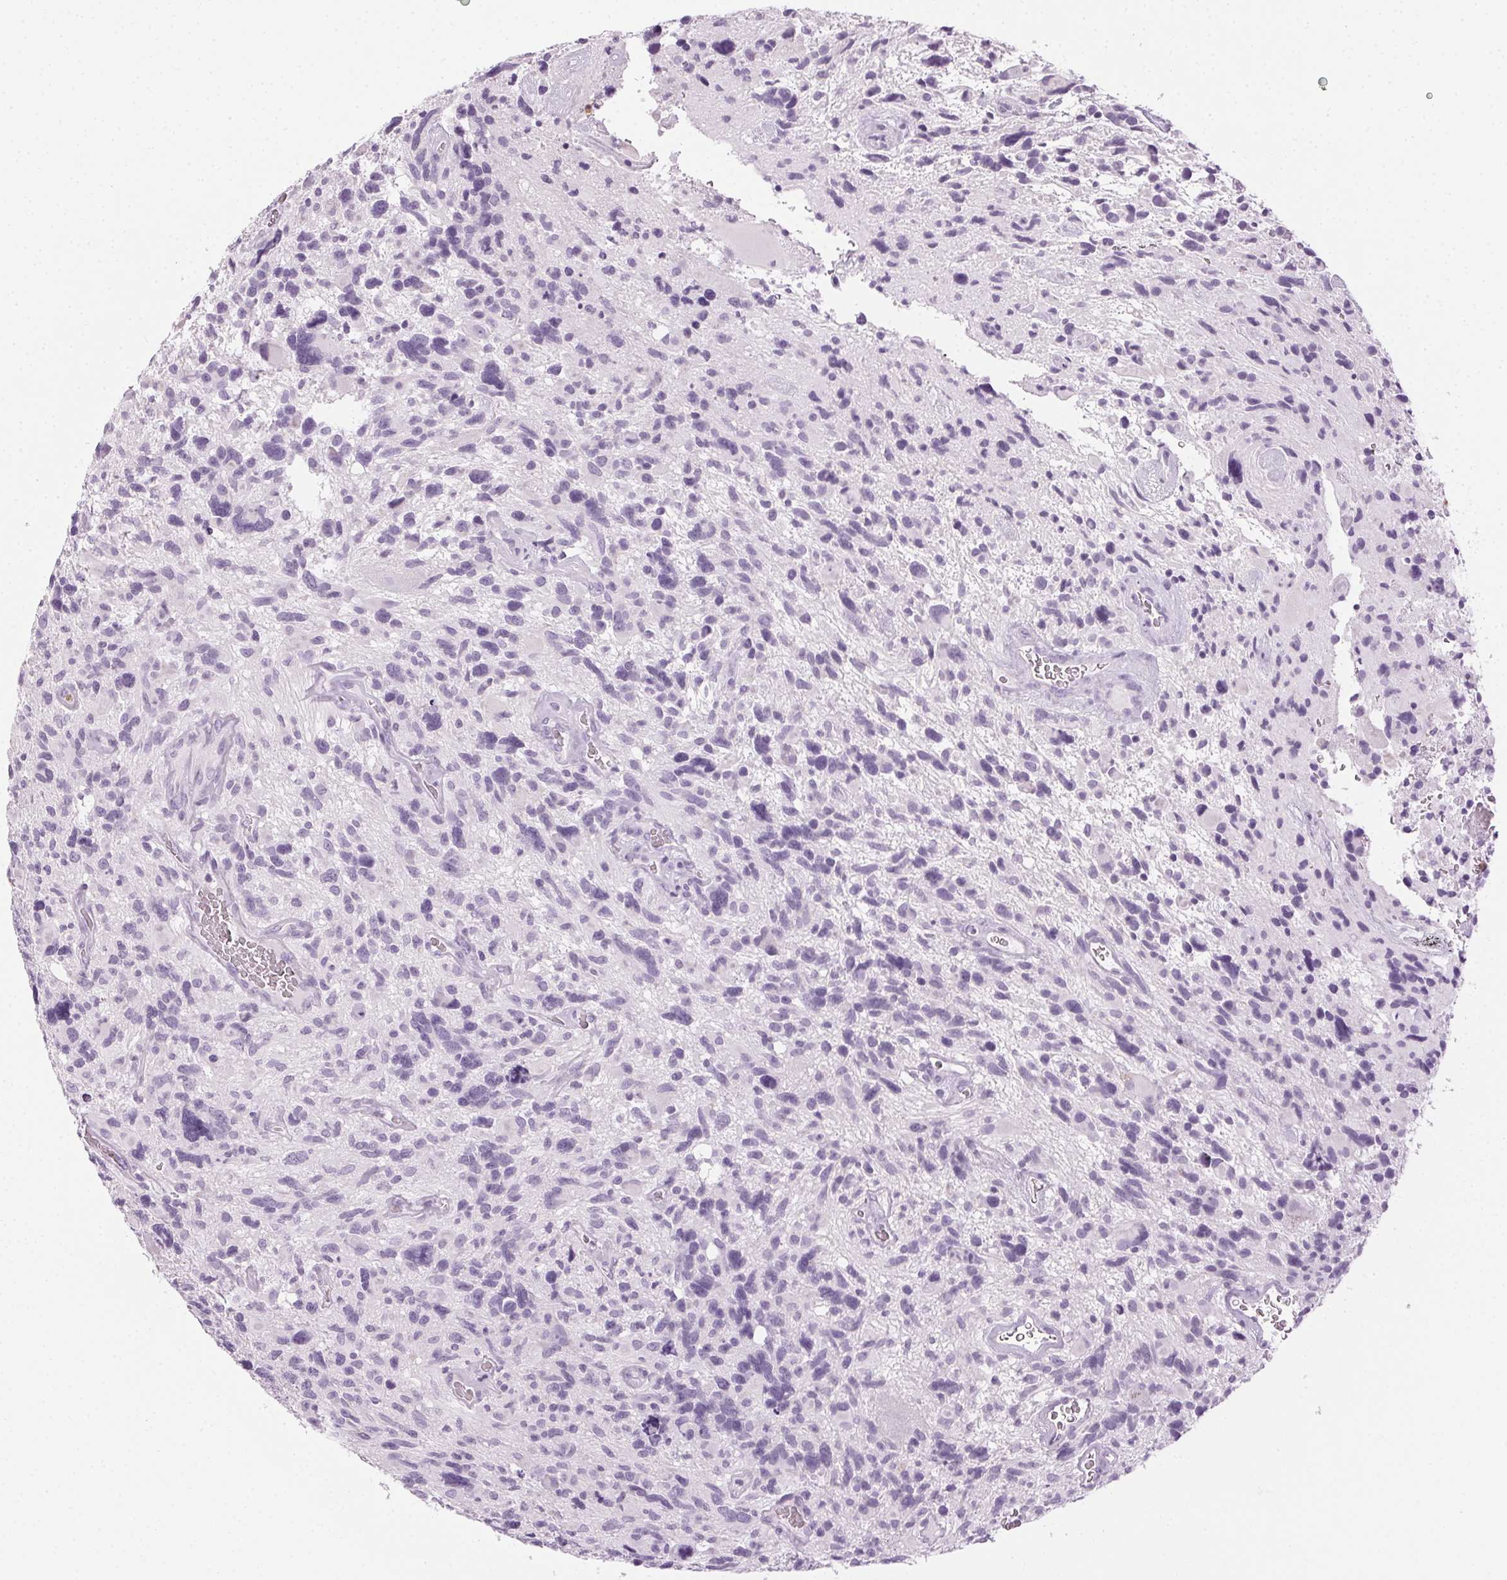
{"staining": {"intensity": "negative", "quantity": "none", "location": "none"}, "tissue": "glioma", "cell_type": "Tumor cells", "image_type": "cancer", "snomed": [{"axis": "morphology", "description": "Glioma, malignant, High grade"}, {"axis": "topography", "description": "Brain"}], "caption": "Immunohistochemical staining of human glioma displays no significant positivity in tumor cells.", "gene": "MPO", "patient": {"sex": "male", "age": 49}}